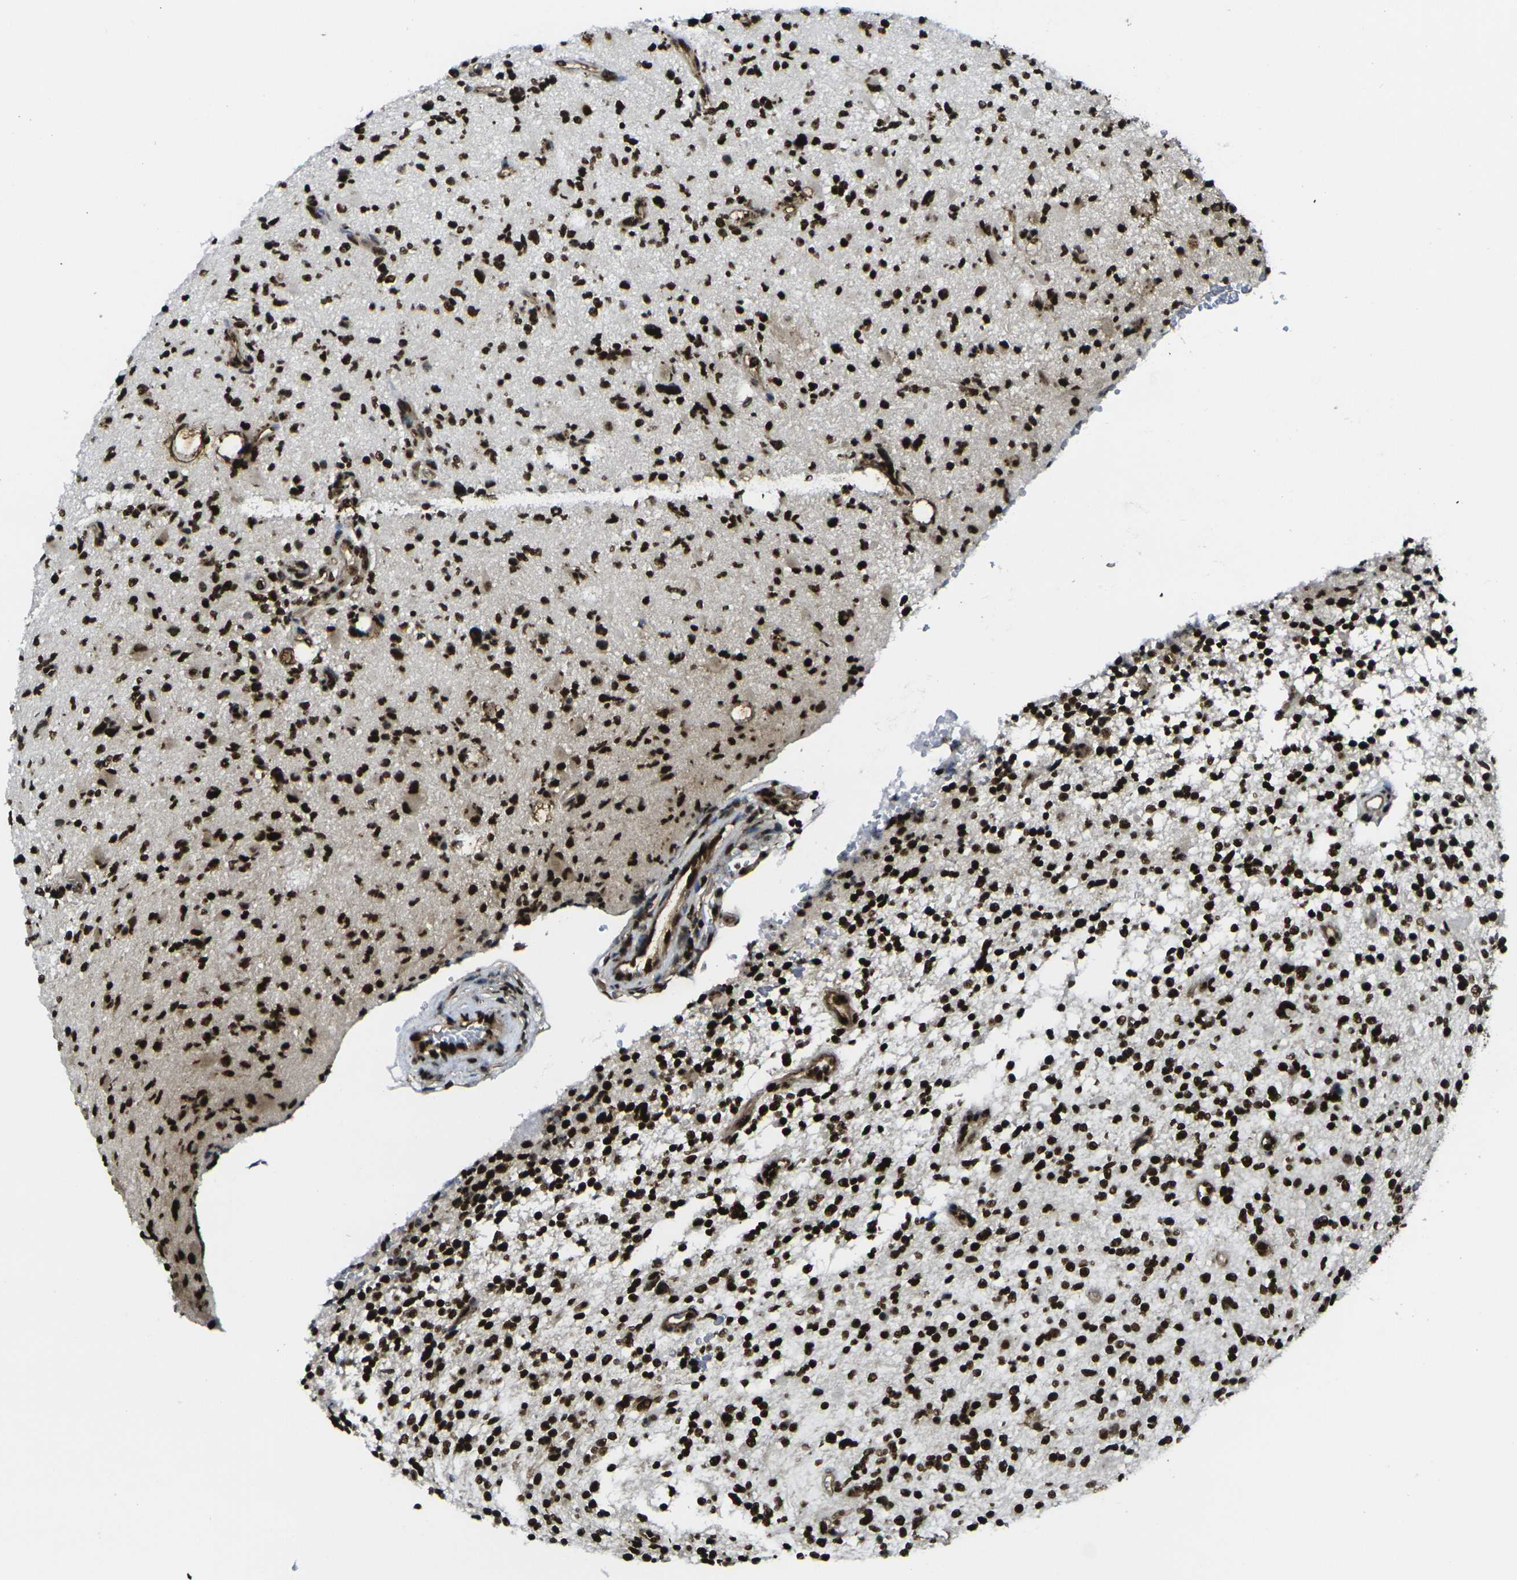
{"staining": {"intensity": "strong", "quantity": ">75%", "location": "nuclear"}, "tissue": "glioma", "cell_type": "Tumor cells", "image_type": "cancer", "snomed": [{"axis": "morphology", "description": "Glioma, malignant, High grade"}, {"axis": "topography", "description": "Brain"}], "caption": "The photomicrograph displays immunohistochemical staining of malignant high-grade glioma. There is strong nuclear staining is present in approximately >75% of tumor cells. The protein is stained brown, and the nuclei are stained in blue (DAB IHC with brightfield microscopy, high magnification).", "gene": "SMARCC1", "patient": {"sex": "male", "age": 48}}